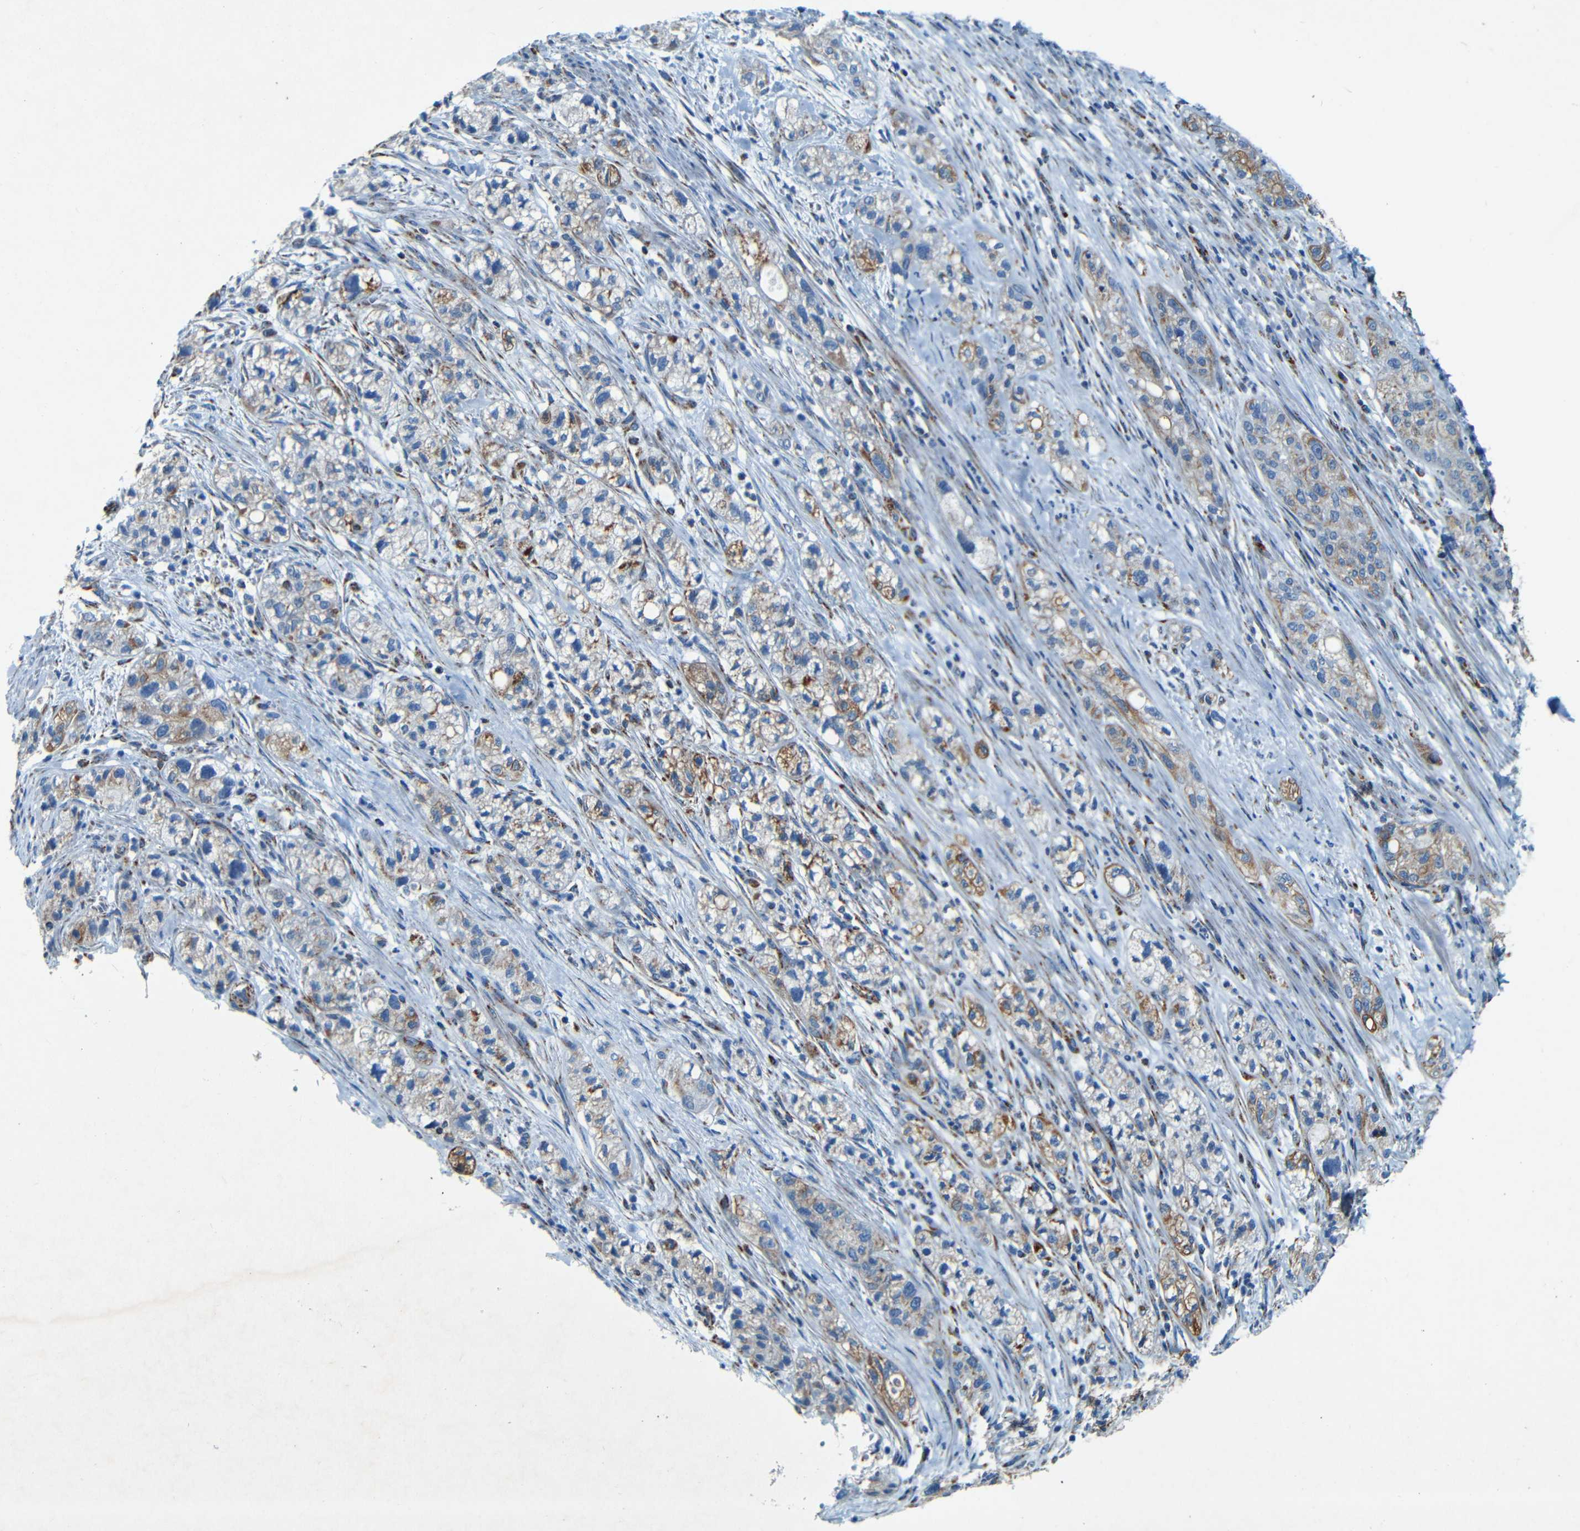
{"staining": {"intensity": "moderate", "quantity": "25%-75%", "location": "cytoplasmic/membranous"}, "tissue": "pancreatic cancer", "cell_type": "Tumor cells", "image_type": "cancer", "snomed": [{"axis": "morphology", "description": "Adenocarcinoma, NOS"}, {"axis": "topography", "description": "Pancreas"}], "caption": "Human pancreatic cancer stained with a brown dye displays moderate cytoplasmic/membranous positive staining in about 25%-75% of tumor cells.", "gene": "WSCD2", "patient": {"sex": "female", "age": 78}}